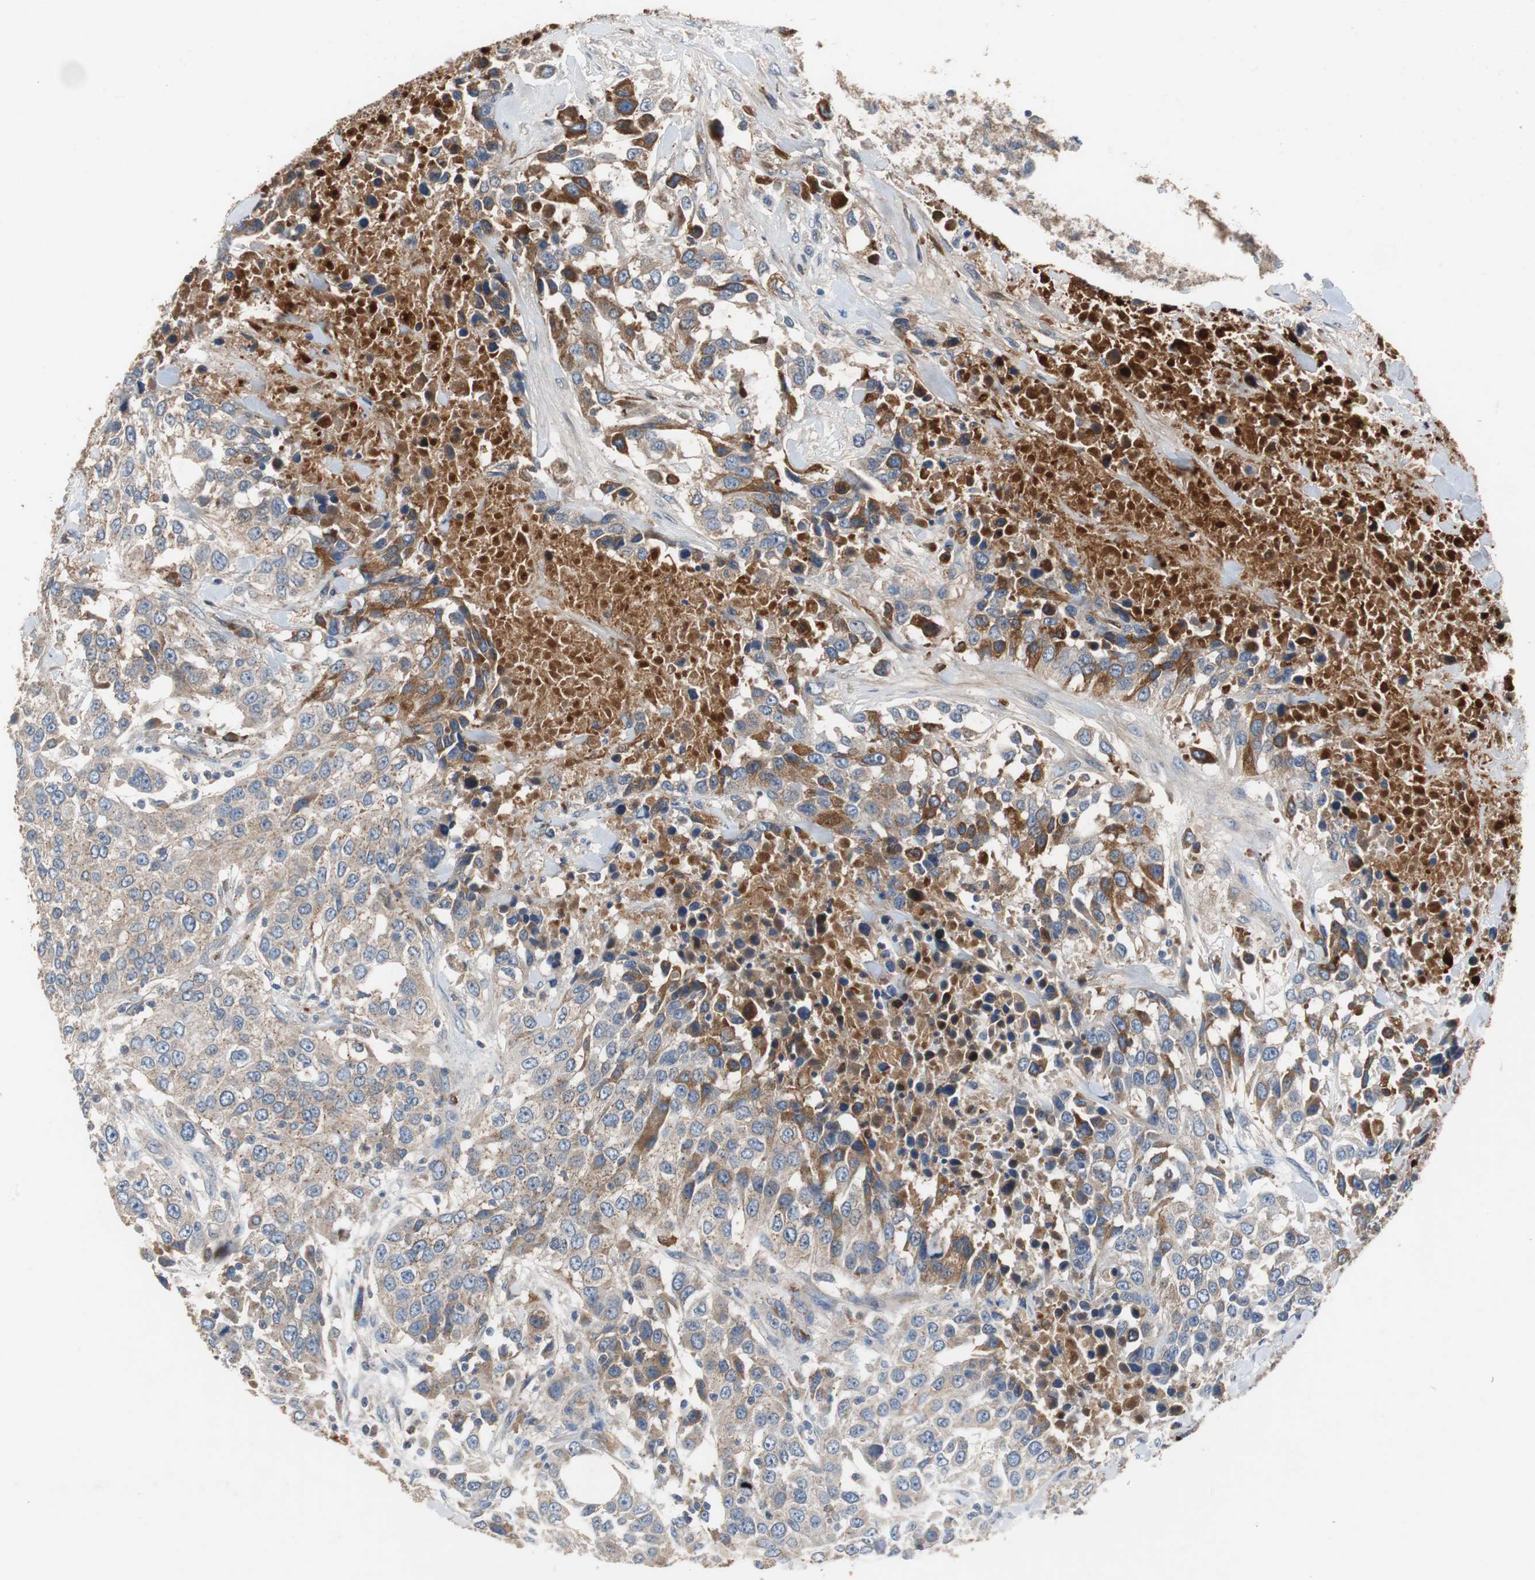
{"staining": {"intensity": "weak", "quantity": "25%-75%", "location": "cytoplasmic/membranous"}, "tissue": "urothelial cancer", "cell_type": "Tumor cells", "image_type": "cancer", "snomed": [{"axis": "morphology", "description": "Urothelial carcinoma, High grade"}, {"axis": "topography", "description": "Urinary bladder"}], "caption": "DAB immunohistochemical staining of urothelial carcinoma (high-grade) exhibits weak cytoplasmic/membranous protein expression in approximately 25%-75% of tumor cells.", "gene": "SORT1", "patient": {"sex": "female", "age": 80}}